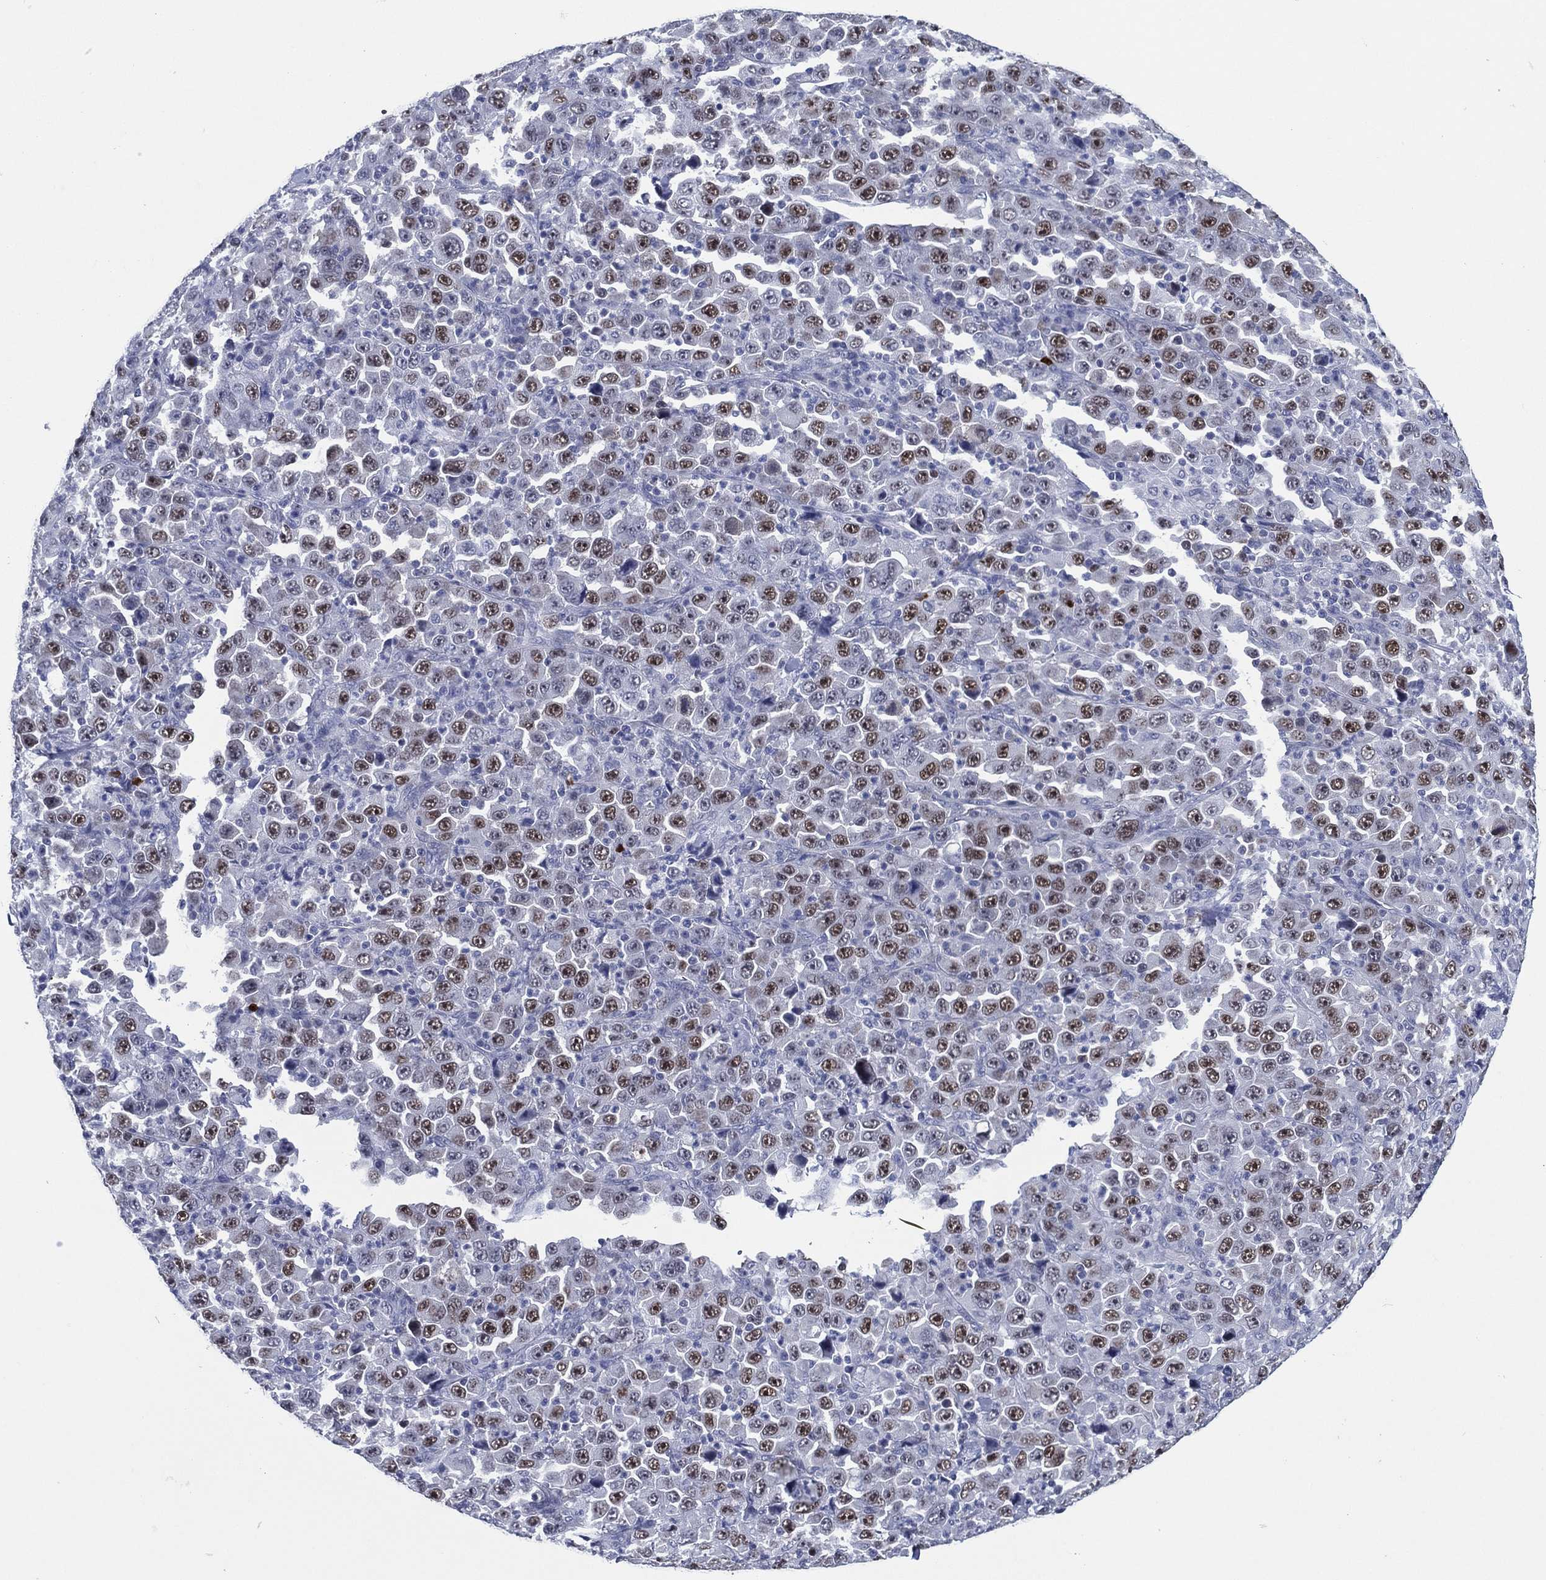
{"staining": {"intensity": "strong", "quantity": "<25%", "location": "nuclear"}, "tissue": "stomach cancer", "cell_type": "Tumor cells", "image_type": "cancer", "snomed": [{"axis": "morphology", "description": "Normal tissue, NOS"}, {"axis": "morphology", "description": "Adenocarcinoma, NOS"}, {"axis": "topography", "description": "Stomach, upper"}, {"axis": "topography", "description": "Stomach"}], "caption": "Immunohistochemistry (IHC) micrograph of neoplastic tissue: stomach cancer (adenocarcinoma) stained using immunohistochemistry exhibits medium levels of strong protein expression localized specifically in the nuclear of tumor cells, appearing as a nuclear brown color.", "gene": "GATA6", "patient": {"sex": "male", "age": 59}}